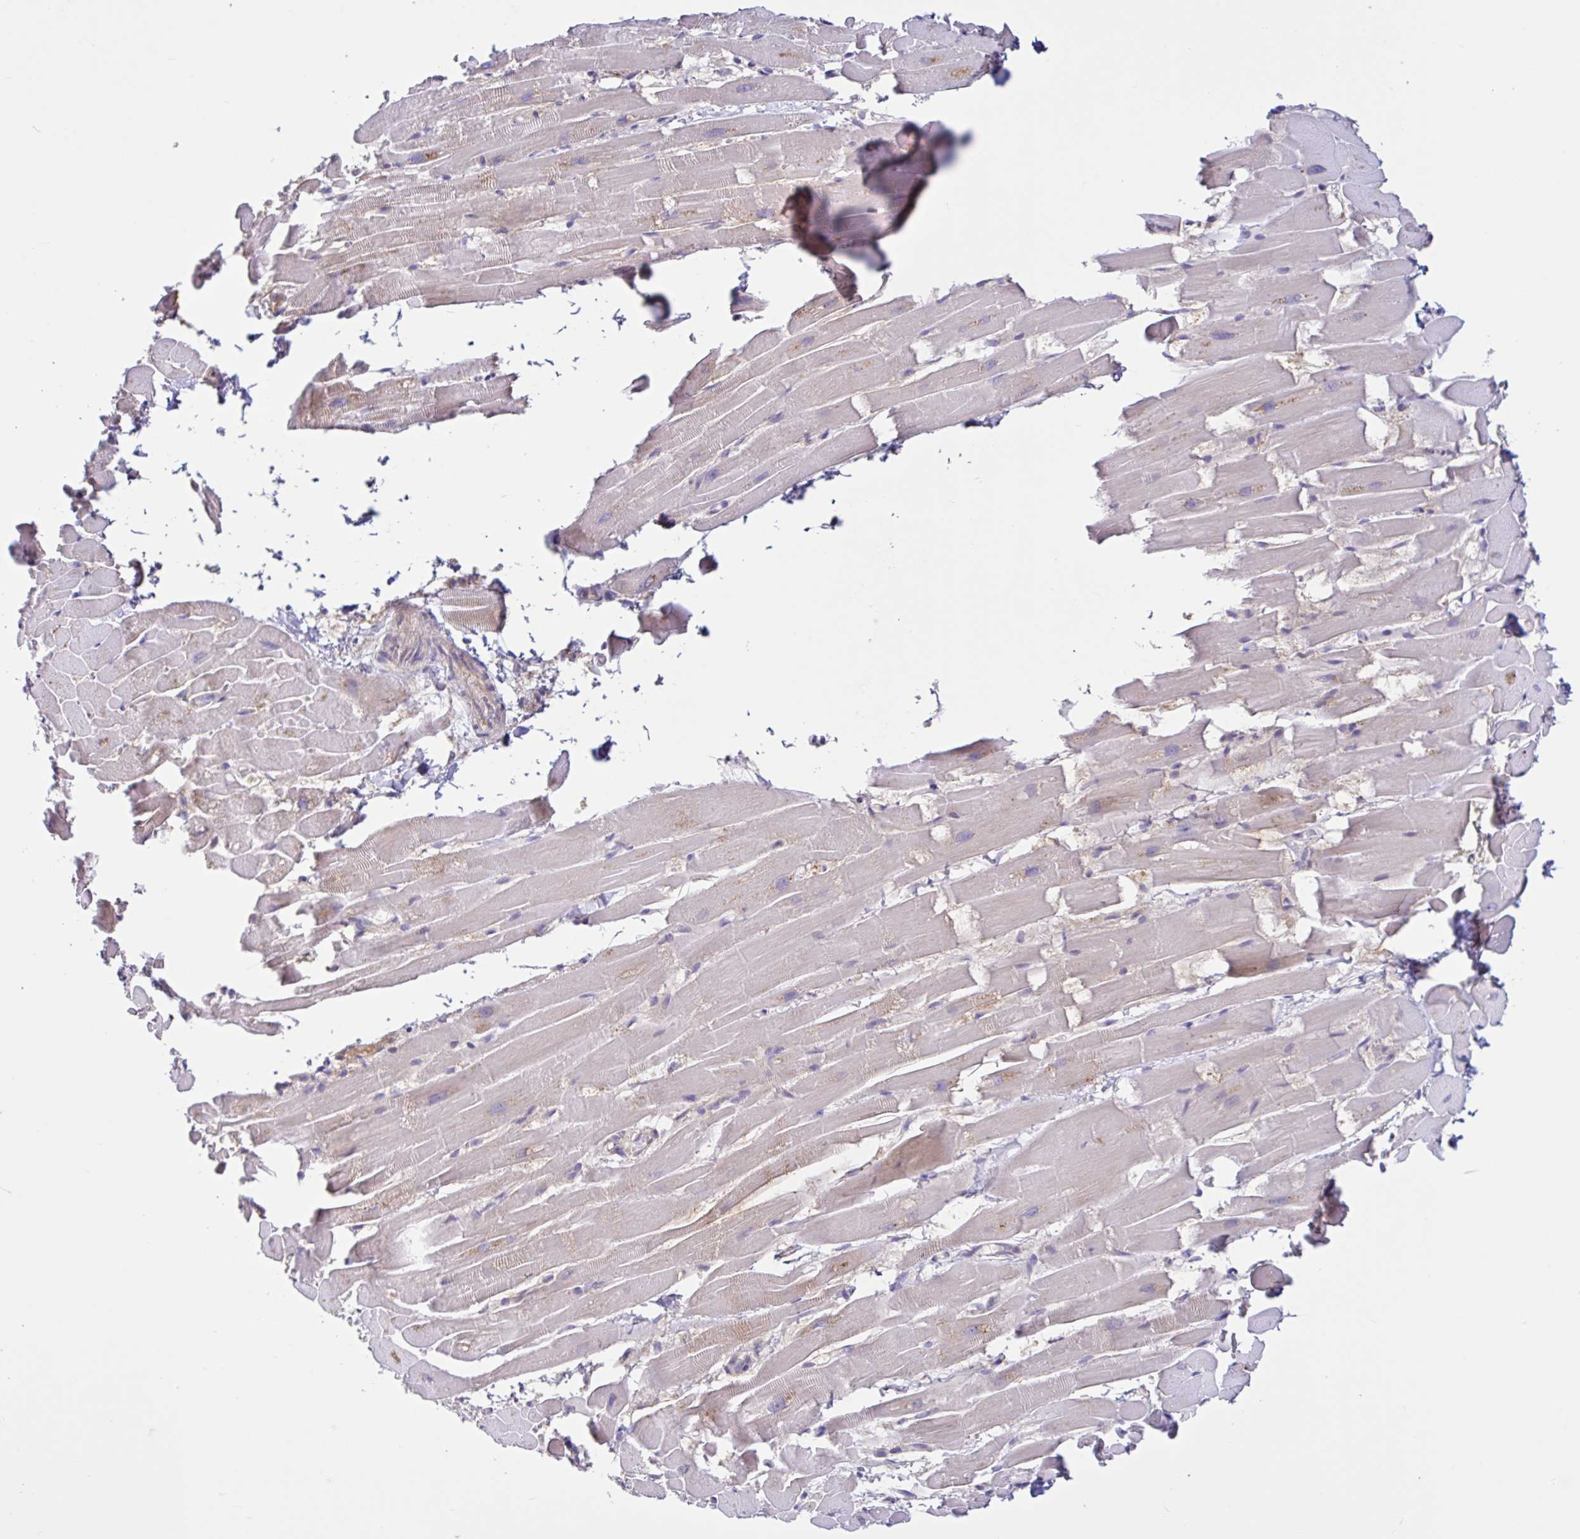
{"staining": {"intensity": "weak", "quantity": "<25%", "location": "cytoplasmic/membranous"}, "tissue": "heart muscle", "cell_type": "Cardiomyocytes", "image_type": "normal", "snomed": [{"axis": "morphology", "description": "Normal tissue, NOS"}, {"axis": "topography", "description": "Heart"}], "caption": "The IHC micrograph has no significant expression in cardiomyocytes of heart muscle.", "gene": "LARS1", "patient": {"sex": "male", "age": 37}}